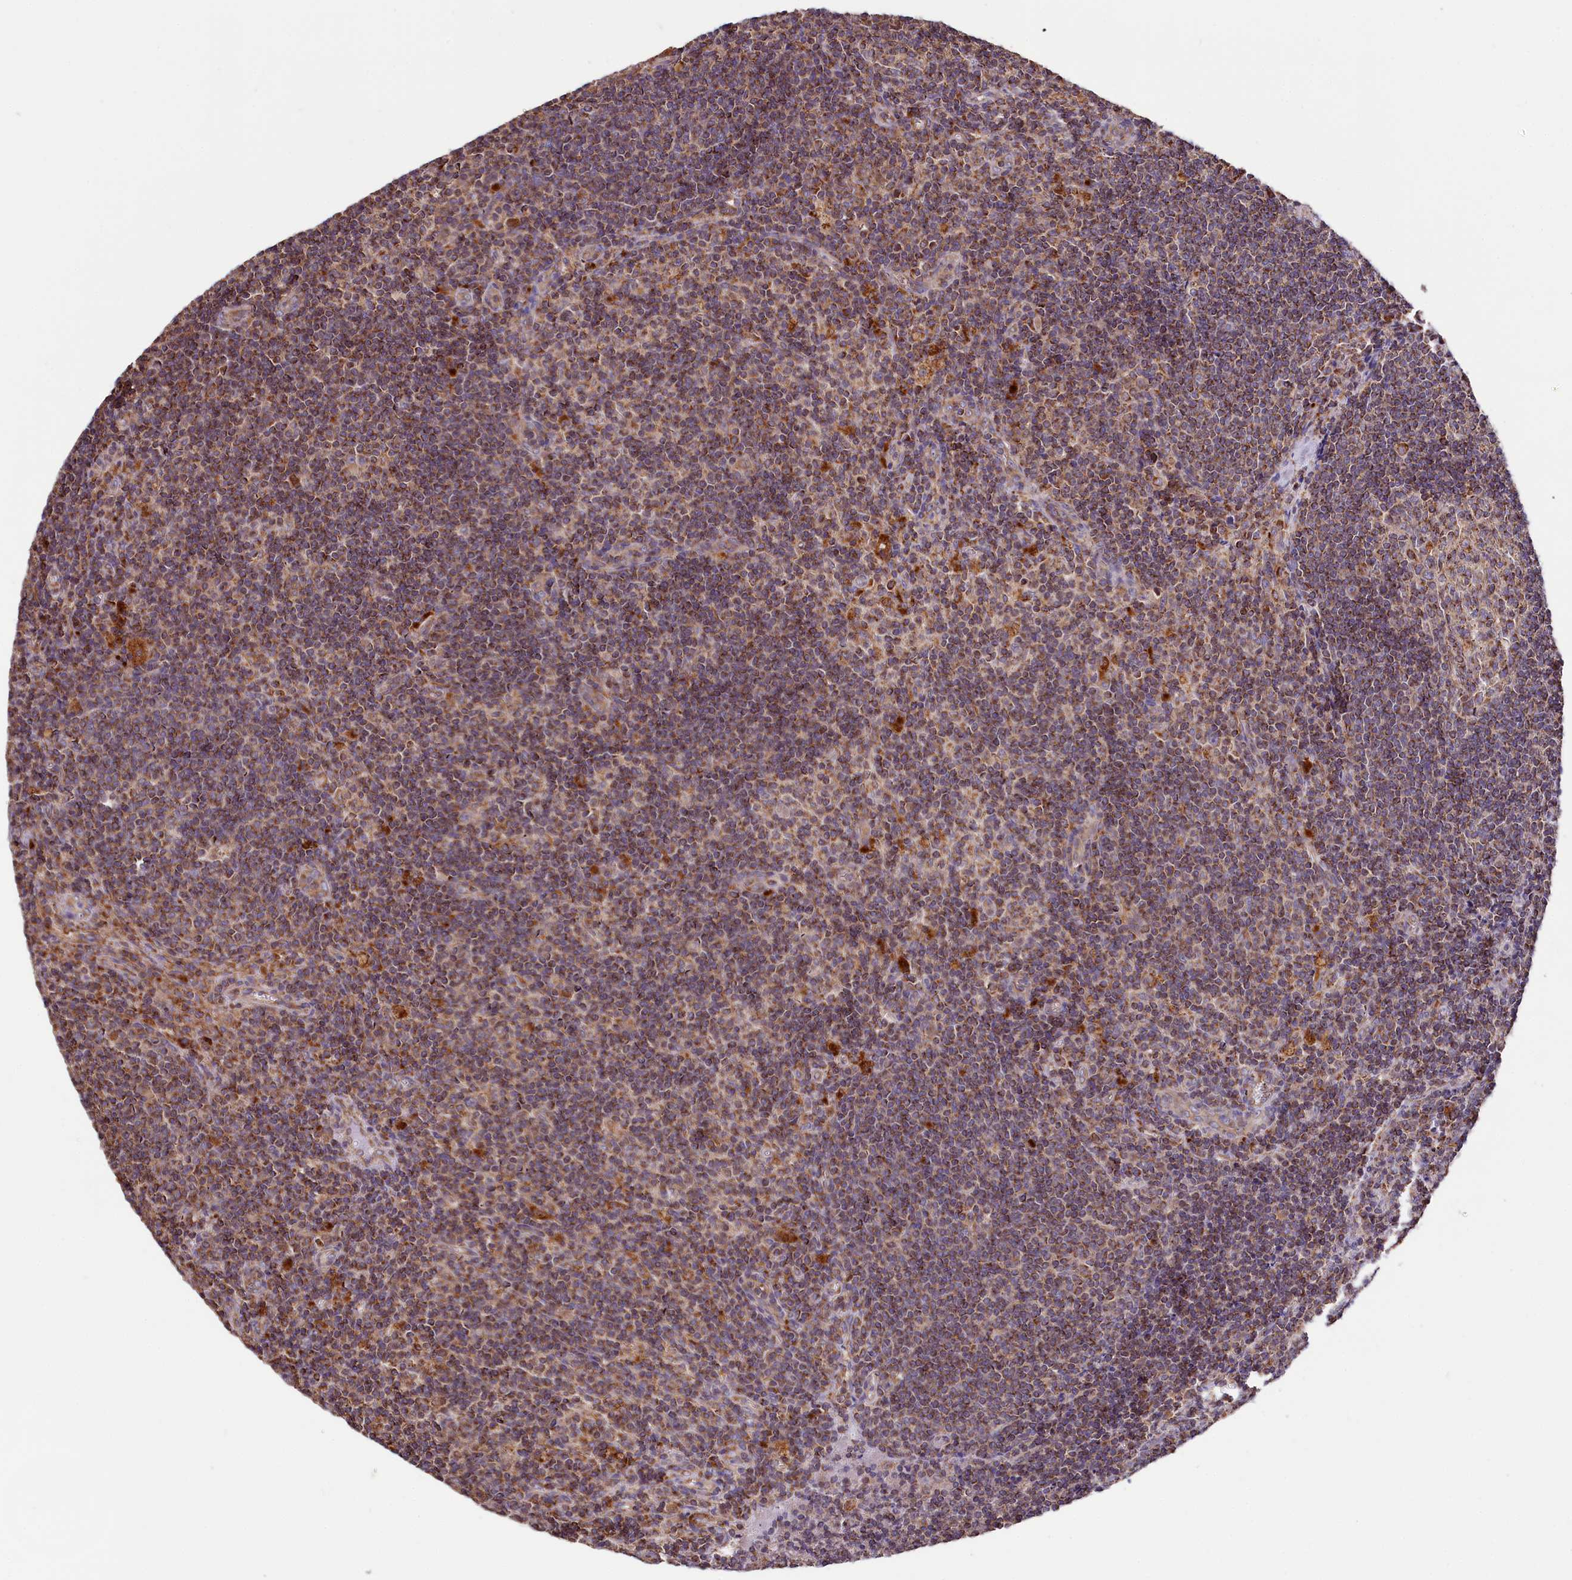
{"staining": {"intensity": "strong", "quantity": "25%-75%", "location": "cytoplasmic/membranous"}, "tissue": "lymph node", "cell_type": "Germinal center cells", "image_type": "normal", "snomed": [{"axis": "morphology", "description": "Normal tissue, NOS"}, {"axis": "topography", "description": "Lymph node"}], "caption": "Lymph node stained for a protein demonstrates strong cytoplasmic/membranous positivity in germinal center cells.", "gene": "NUDT15", "patient": {"sex": "male", "age": 69}}